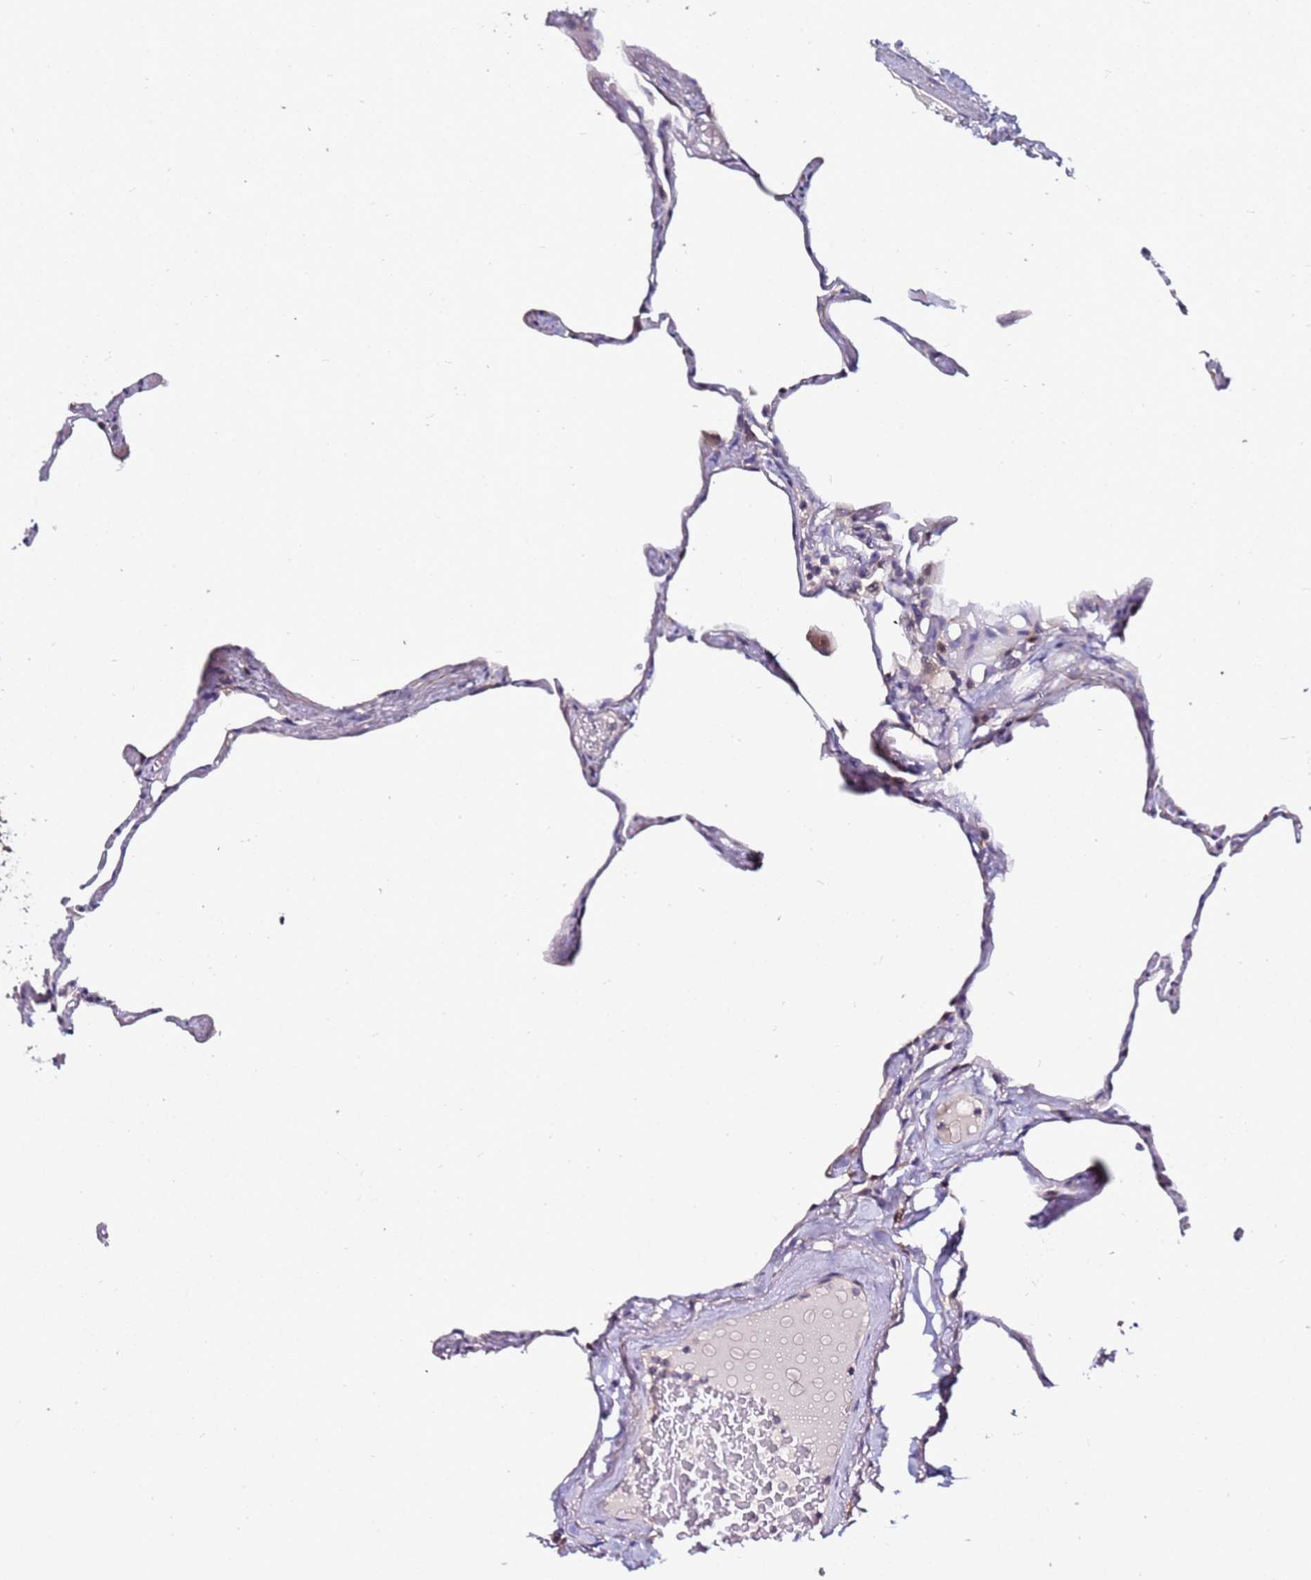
{"staining": {"intensity": "weak", "quantity": "<25%", "location": "cytoplasmic/membranous"}, "tissue": "lung", "cell_type": "Alveolar cells", "image_type": "normal", "snomed": [{"axis": "morphology", "description": "Normal tissue, NOS"}, {"axis": "topography", "description": "Lung"}], "caption": "Normal lung was stained to show a protein in brown. There is no significant positivity in alveolar cells.", "gene": "SRRM5", "patient": {"sex": "male", "age": 65}}